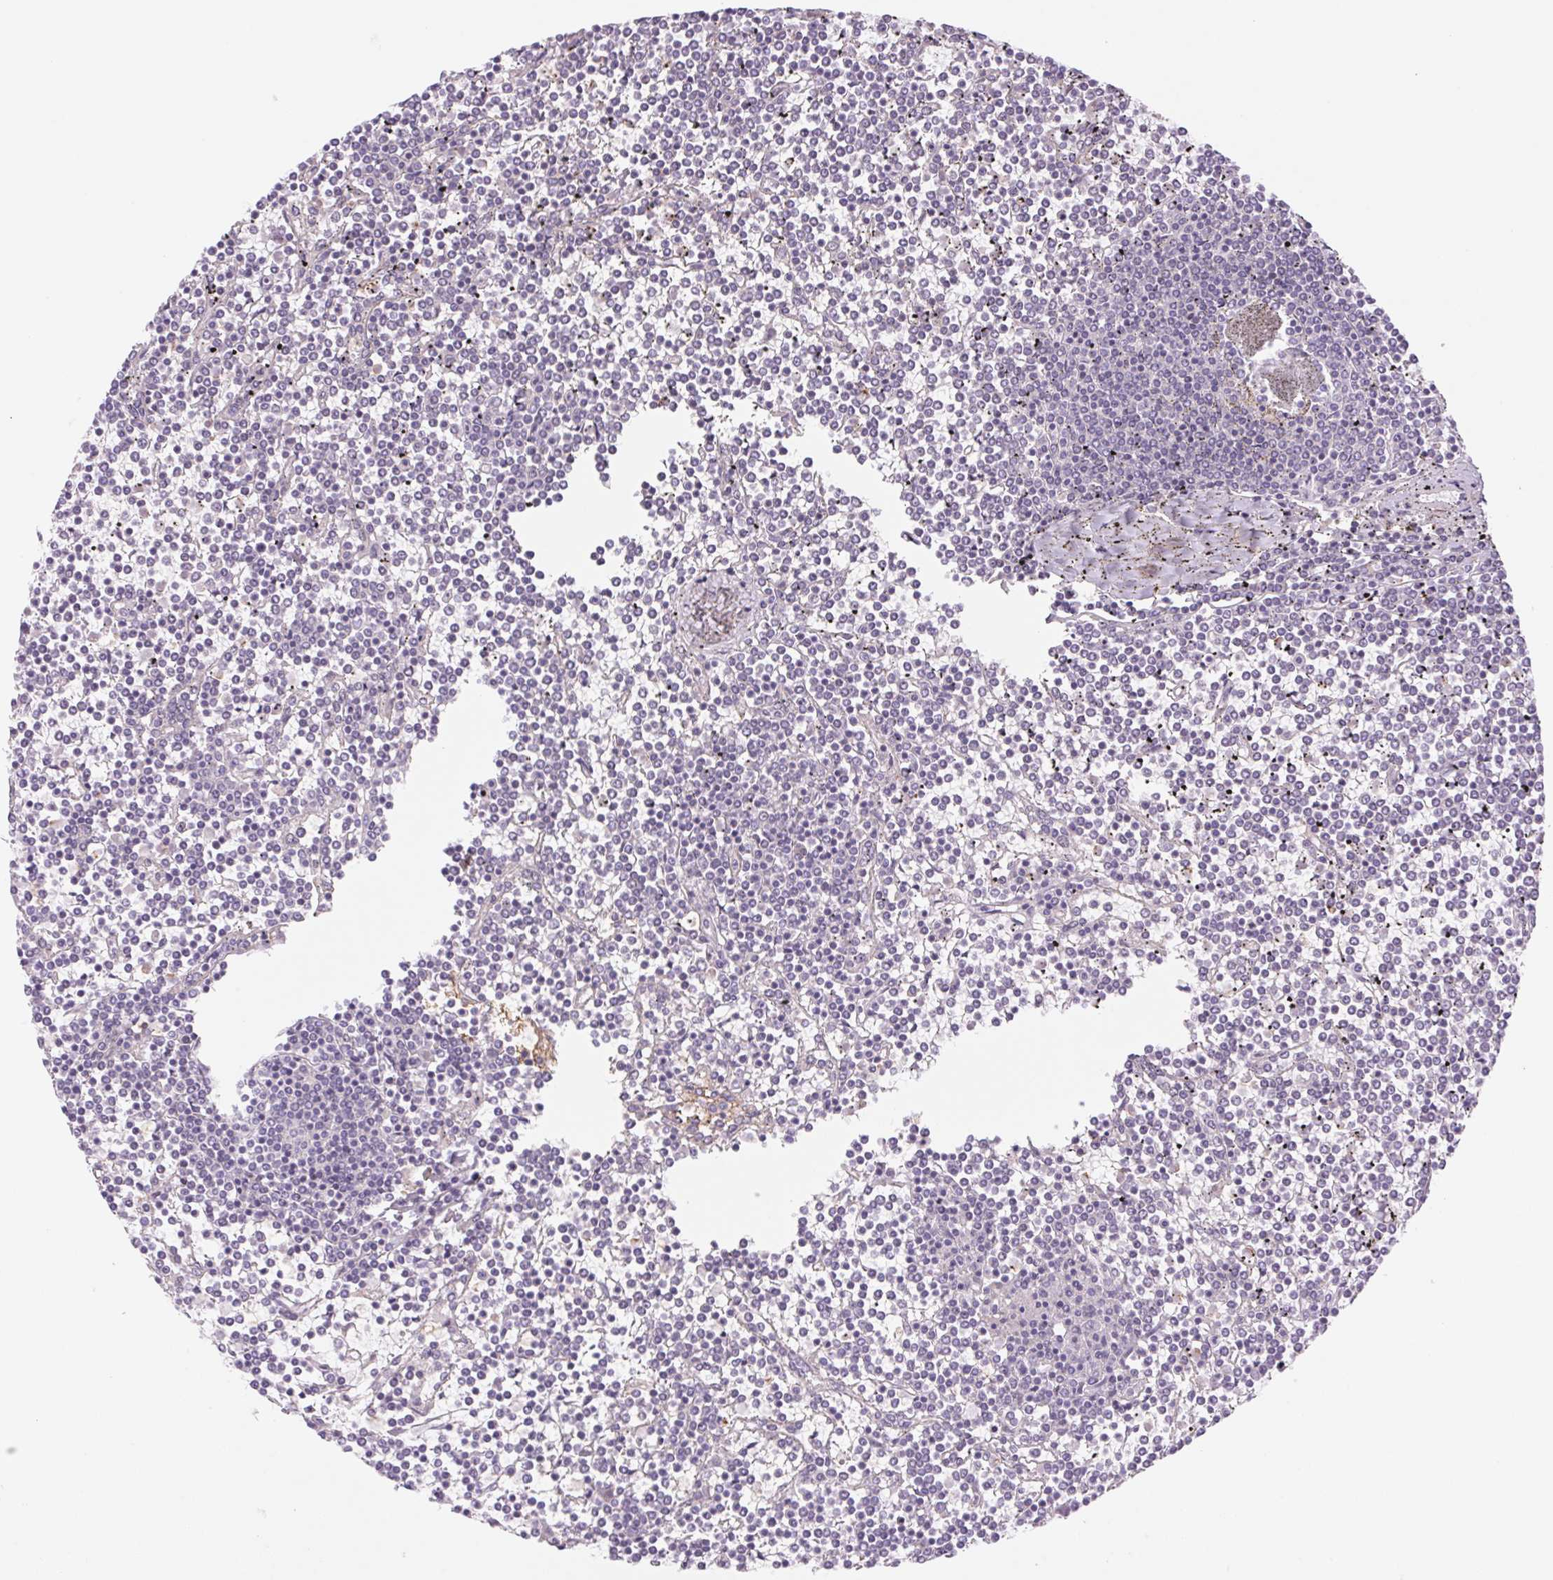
{"staining": {"intensity": "negative", "quantity": "none", "location": "none"}, "tissue": "lymphoma", "cell_type": "Tumor cells", "image_type": "cancer", "snomed": [{"axis": "morphology", "description": "Malignant lymphoma, non-Hodgkin's type, Low grade"}, {"axis": "topography", "description": "Spleen"}], "caption": "The micrograph displays no significant staining in tumor cells of lymphoma.", "gene": "KRT1", "patient": {"sex": "female", "age": 19}}